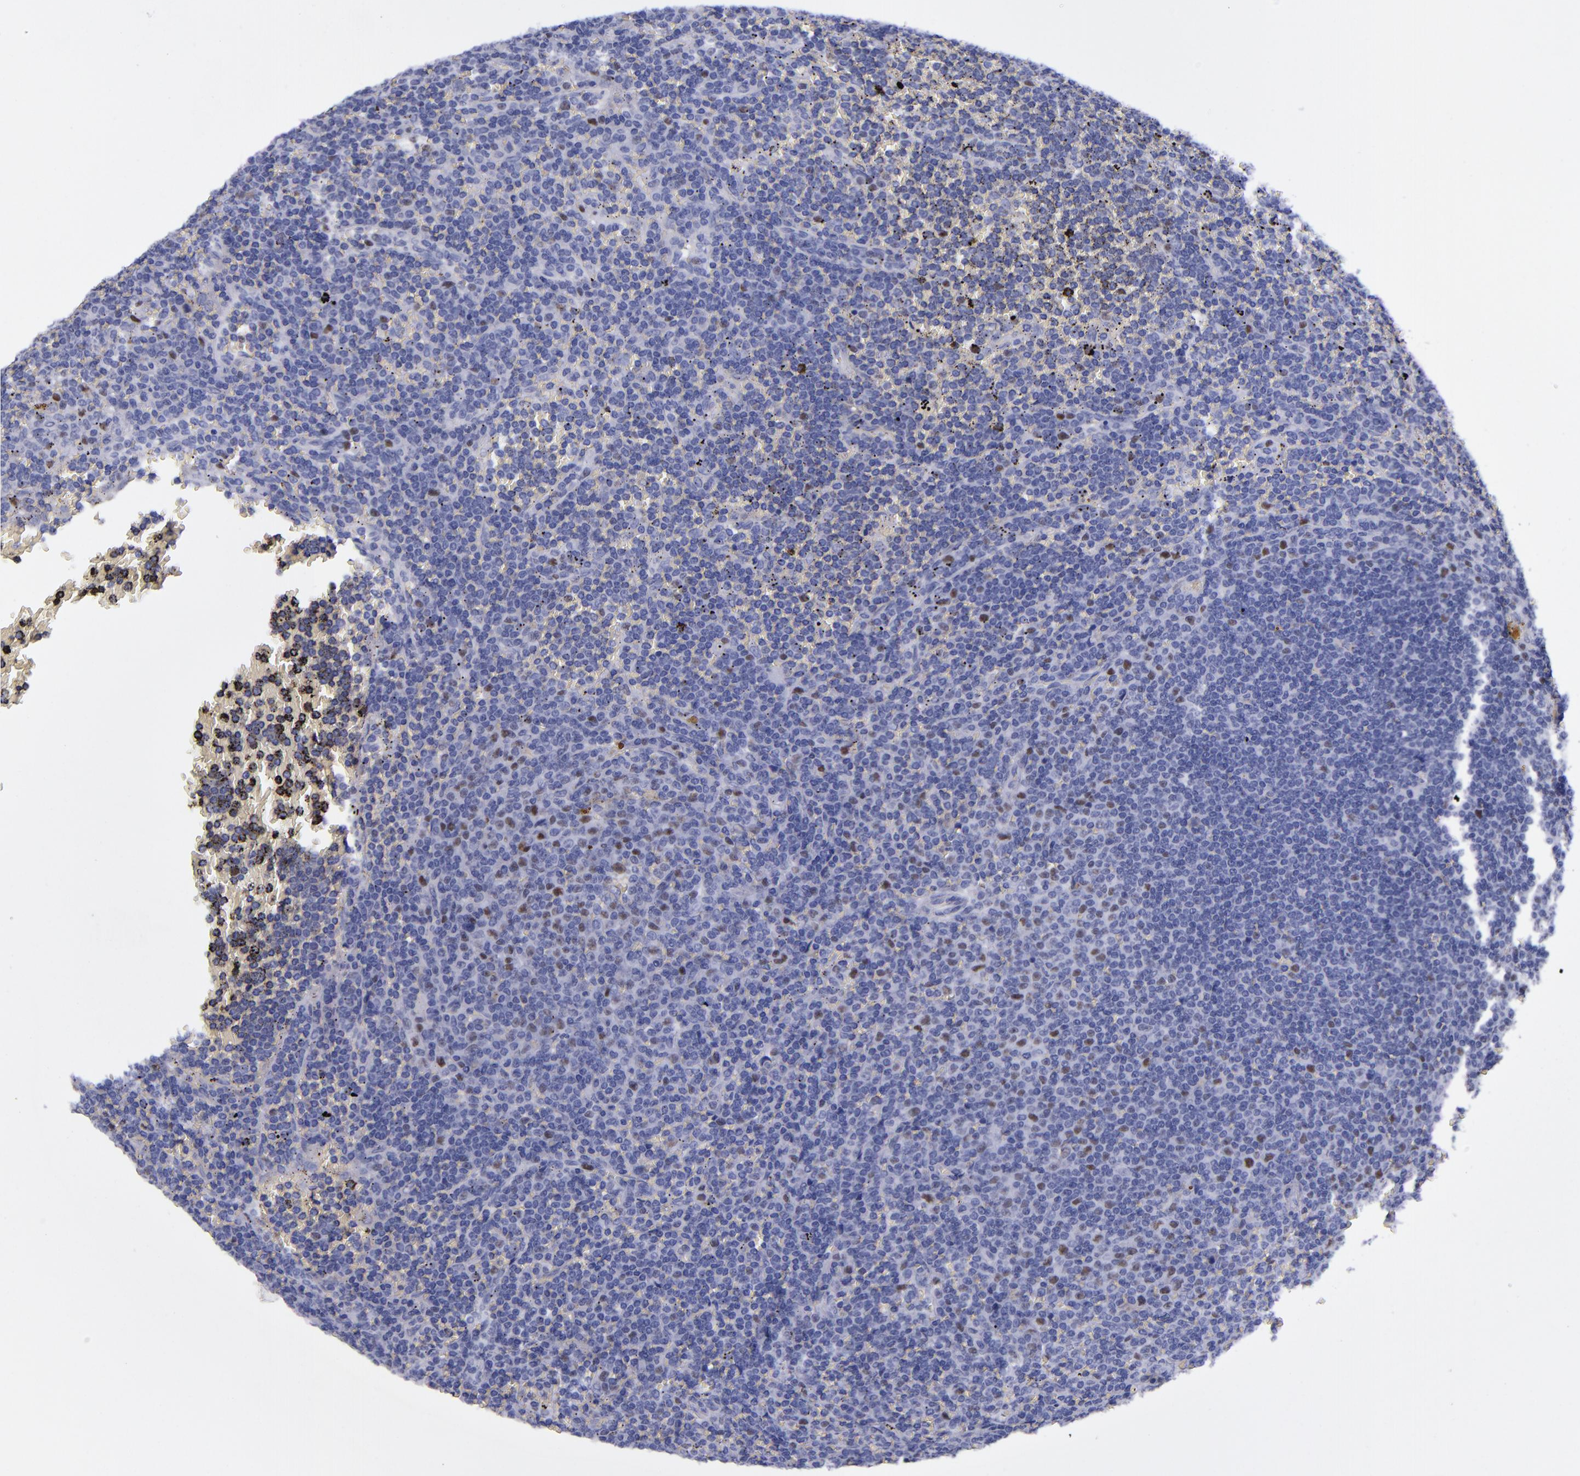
{"staining": {"intensity": "strong", "quantity": "<25%", "location": "nuclear"}, "tissue": "lymphoma", "cell_type": "Tumor cells", "image_type": "cancer", "snomed": [{"axis": "morphology", "description": "Malignant lymphoma, non-Hodgkin's type, Low grade"}, {"axis": "topography", "description": "Spleen"}], "caption": "This is an image of immunohistochemistry (IHC) staining of low-grade malignant lymphoma, non-Hodgkin's type, which shows strong staining in the nuclear of tumor cells.", "gene": "MCM7", "patient": {"sex": "male", "age": 80}}